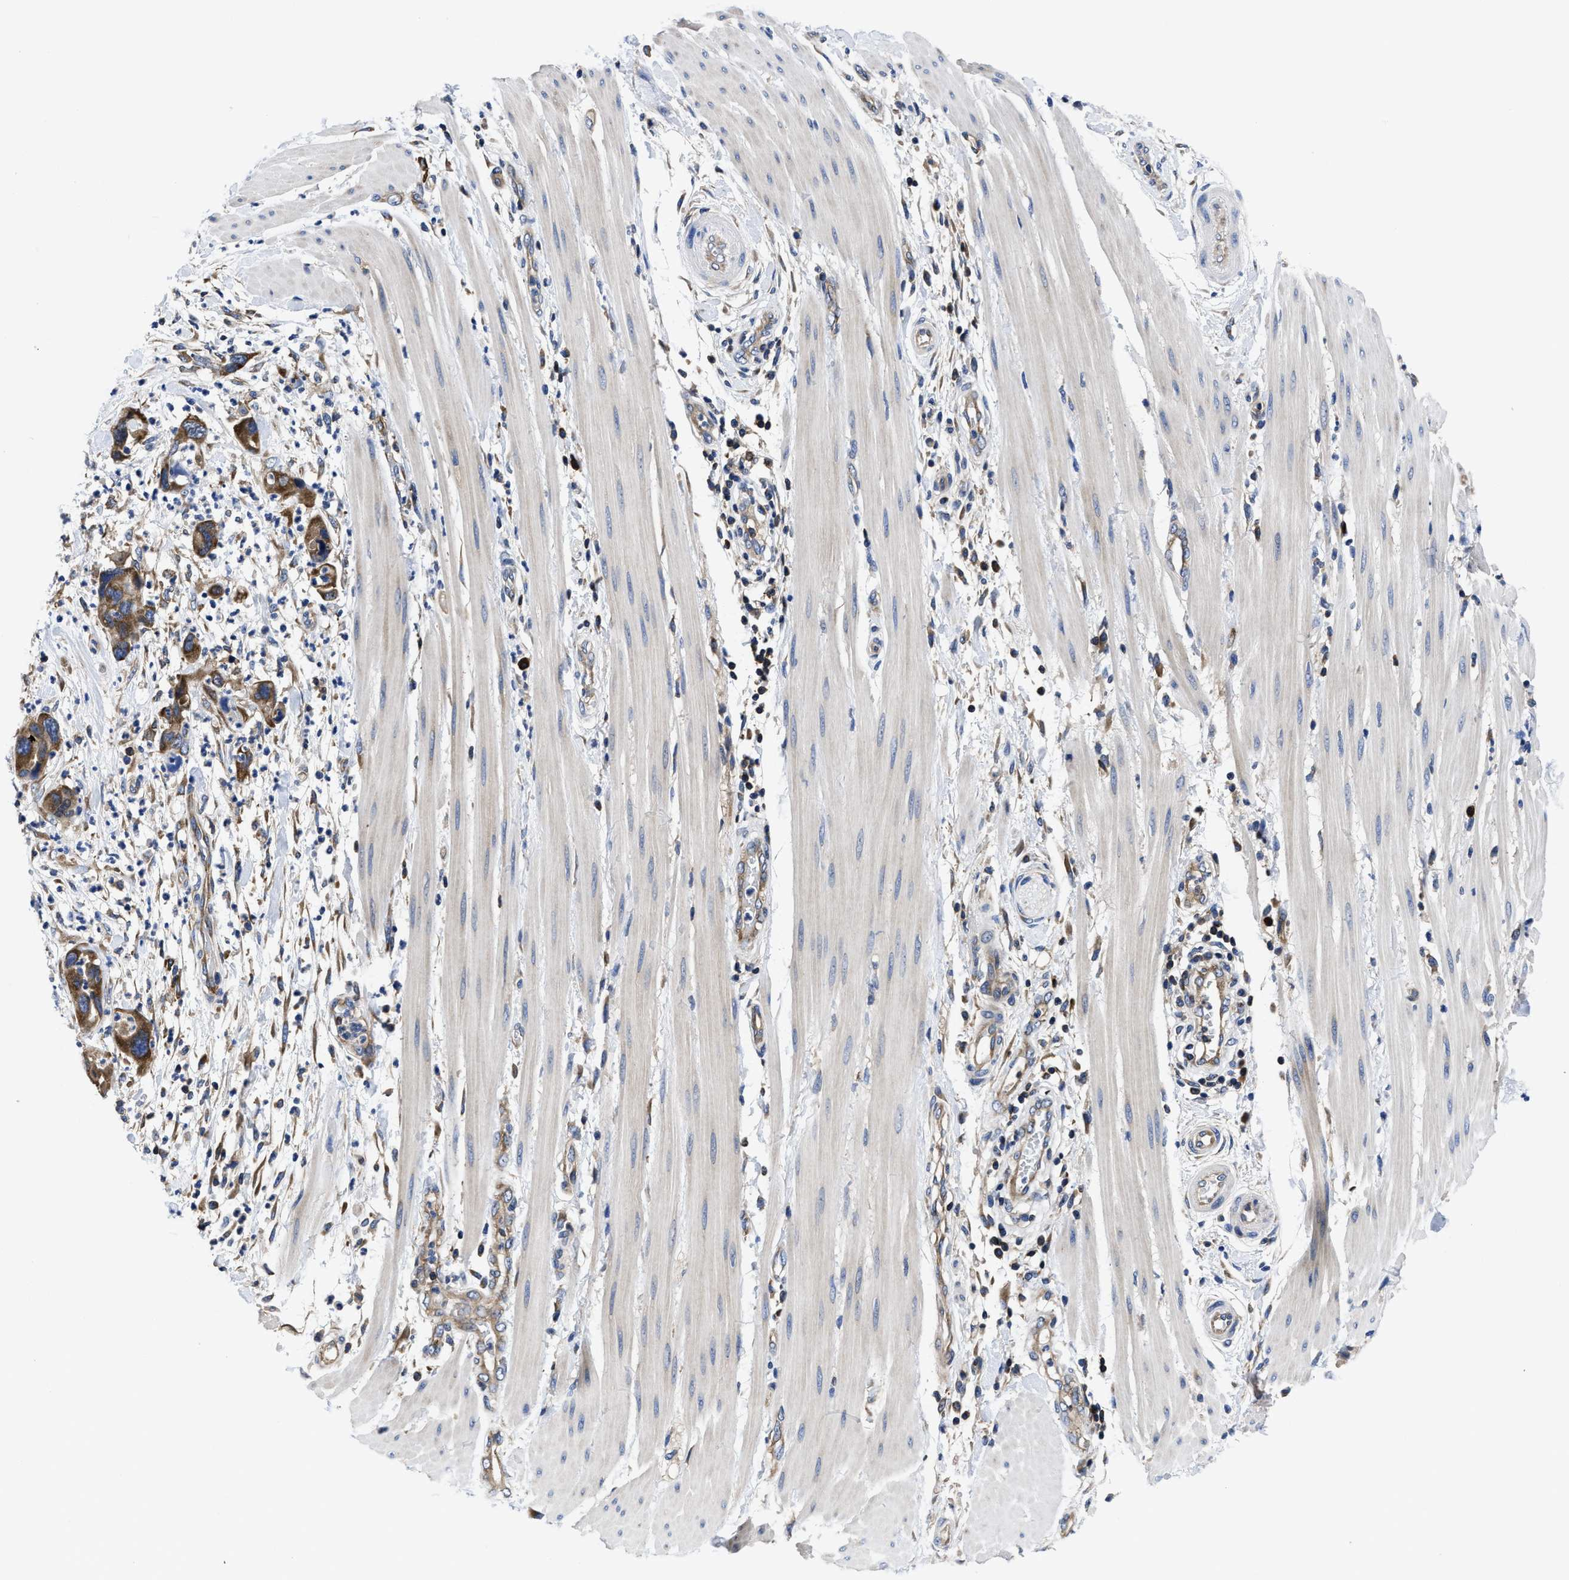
{"staining": {"intensity": "moderate", "quantity": ">75%", "location": "cytoplasmic/membranous"}, "tissue": "pancreatic cancer", "cell_type": "Tumor cells", "image_type": "cancer", "snomed": [{"axis": "morphology", "description": "Adenocarcinoma, NOS"}, {"axis": "topography", "description": "Pancreas"}], "caption": "A high-resolution image shows IHC staining of adenocarcinoma (pancreatic), which shows moderate cytoplasmic/membranous staining in about >75% of tumor cells.", "gene": "YARS1", "patient": {"sex": "female", "age": 71}}